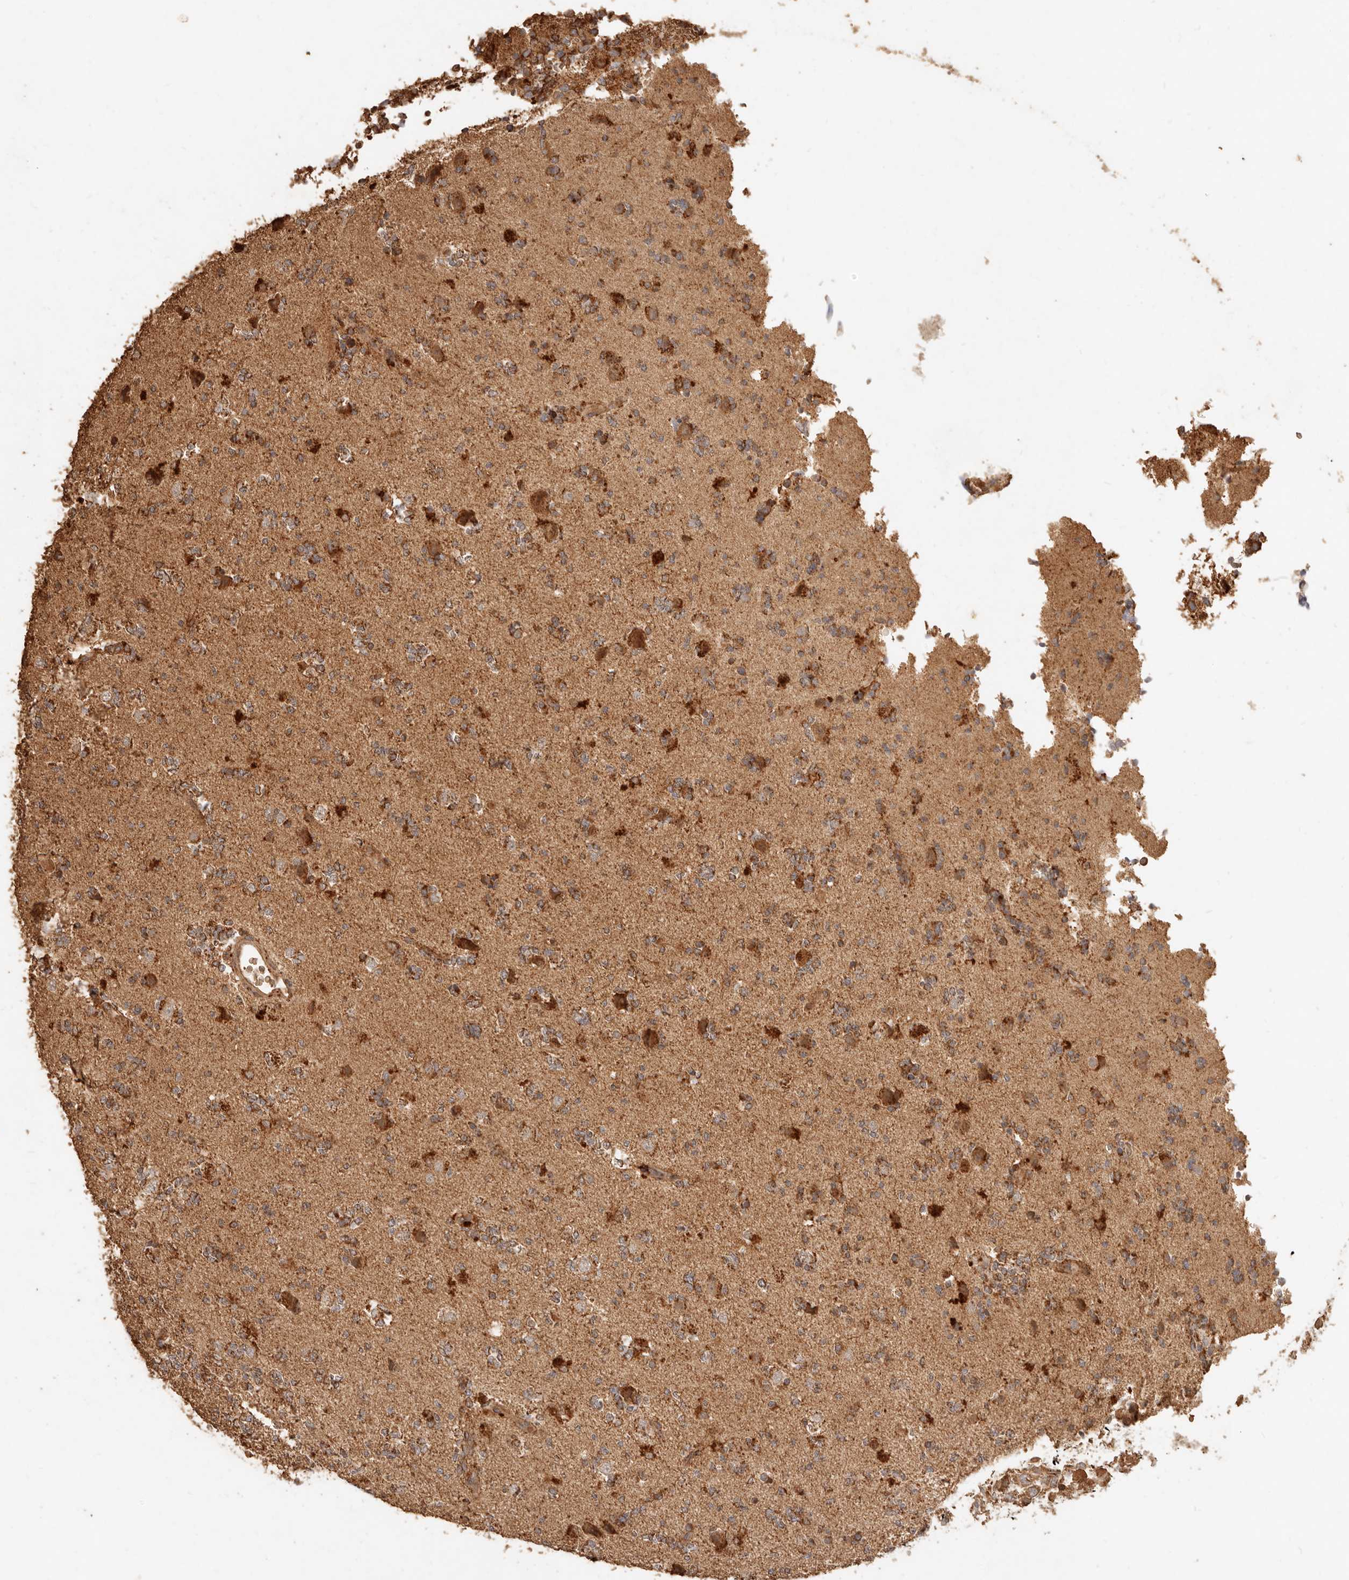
{"staining": {"intensity": "strong", "quantity": ">75%", "location": "cytoplasmic/membranous"}, "tissue": "glioma", "cell_type": "Tumor cells", "image_type": "cancer", "snomed": [{"axis": "morphology", "description": "Glioma, malignant, High grade"}, {"axis": "topography", "description": "Brain"}], "caption": "Strong cytoplasmic/membranous positivity is present in approximately >75% of tumor cells in malignant high-grade glioma.", "gene": "FAM180B", "patient": {"sex": "female", "age": 62}}